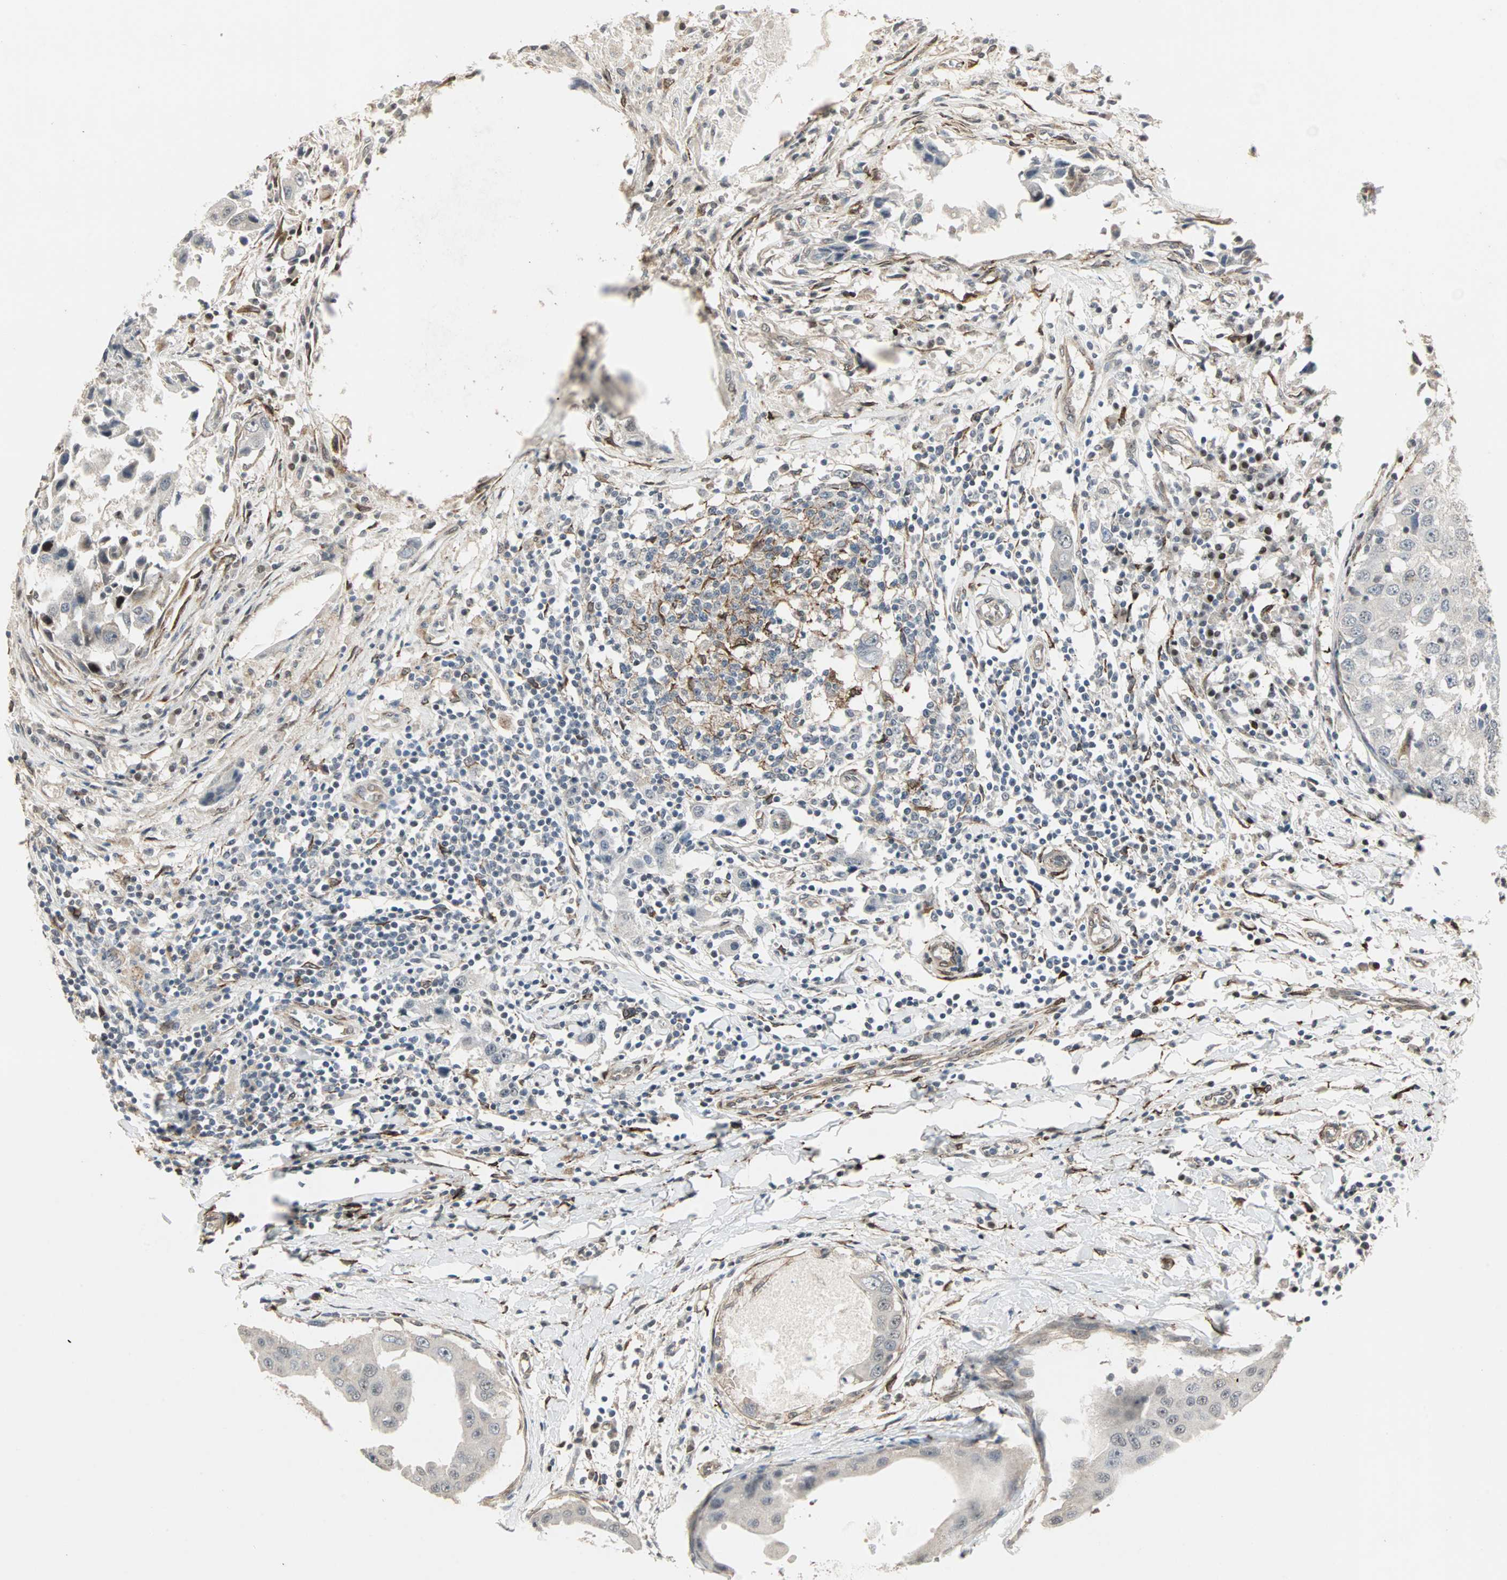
{"staining": {"intensity": "negative", "quantity": "none", "location": "none"}, "tissue": "breast cancer", "cell_type": "Tumor cells", "image_type": "cancer", "snomed": [{"axis": "morphology", "description": "Duct carcinoma"}, {"axis": "topography", "description": "Breast"}], "caption": "Breast invasive ductal carcinoma was stained to show a protein in brown. There is no significant positivity in tumor cells.", "gene": "TRPV4", "patient": {"sex": "female", "age": 27}}